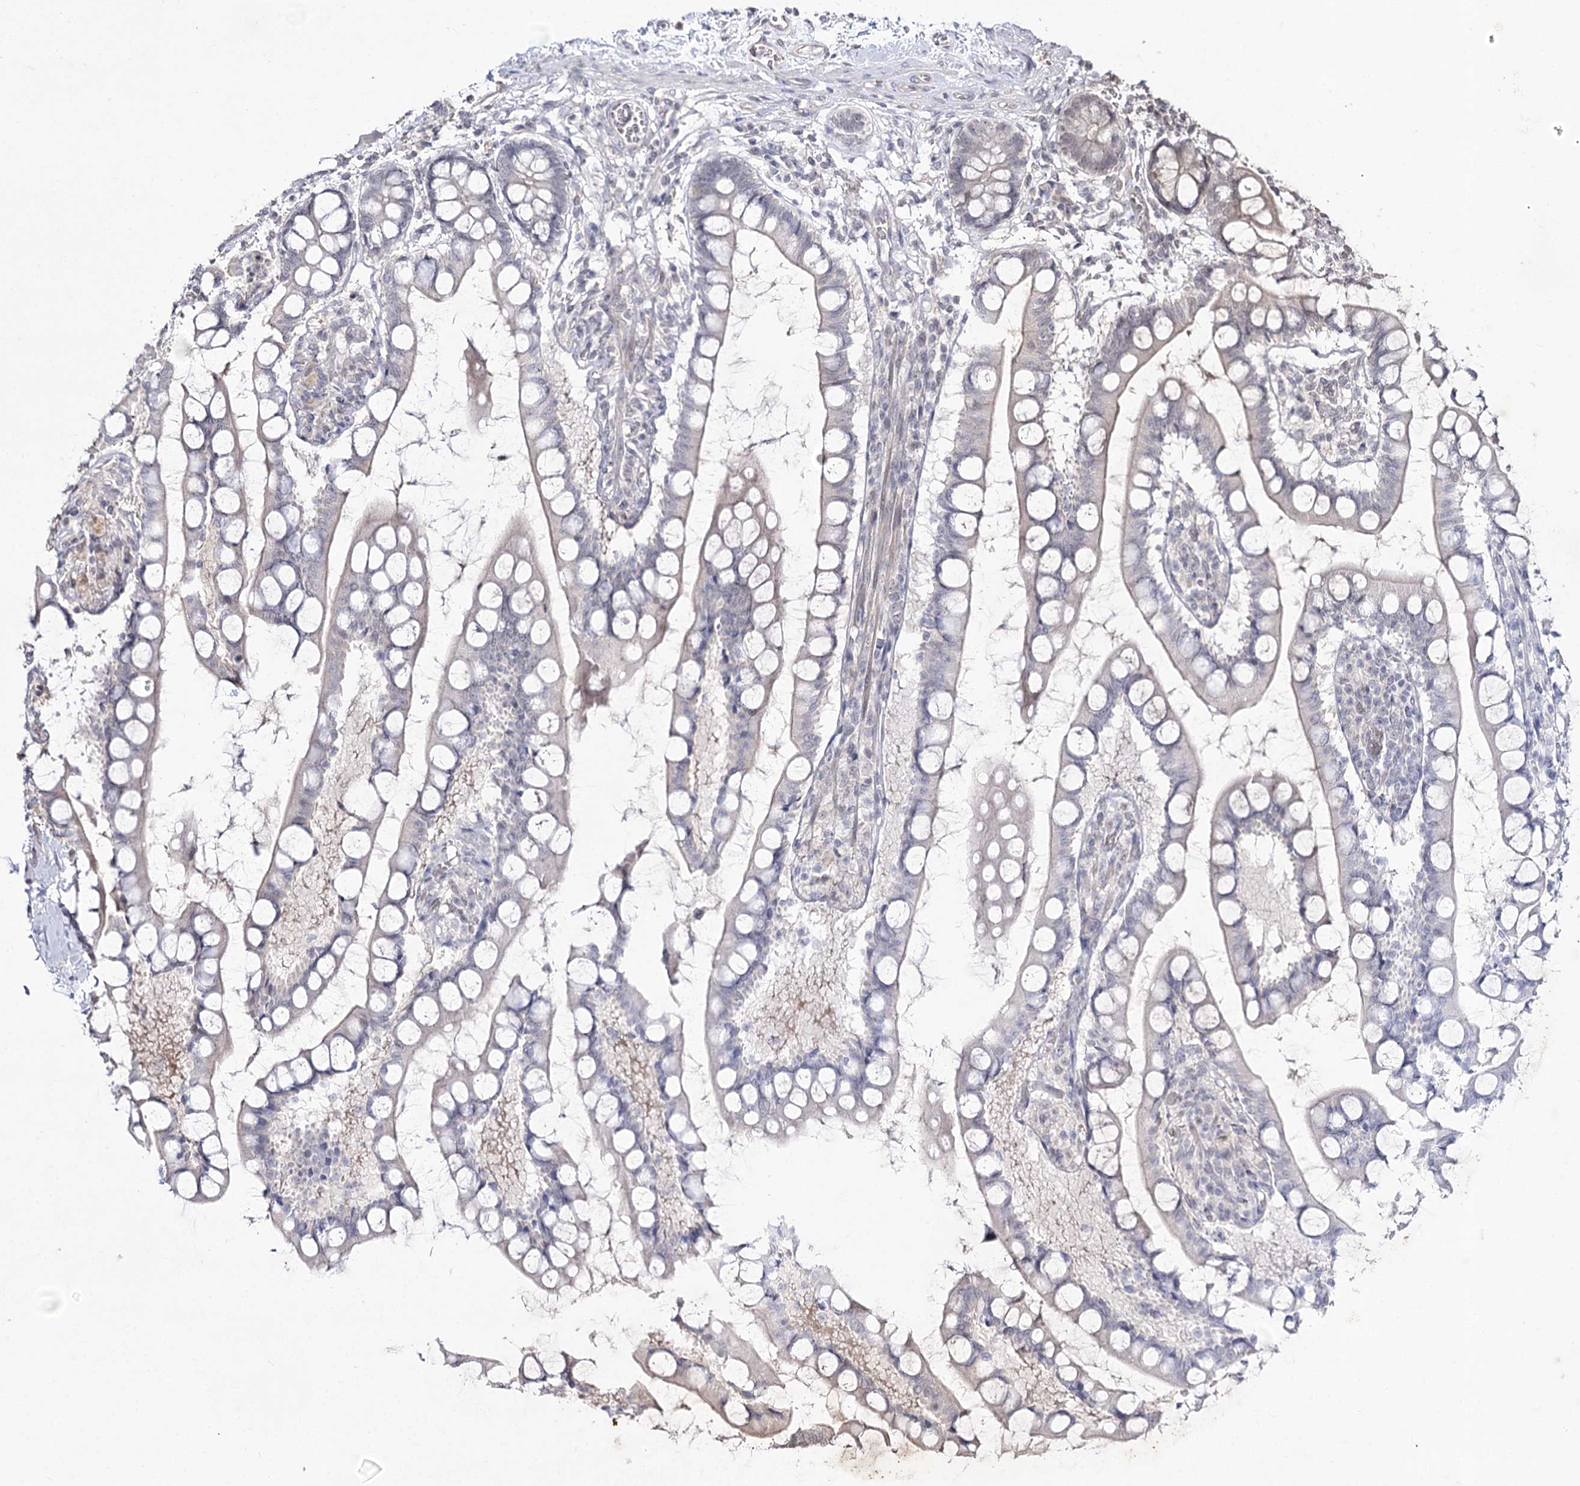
{"staining": {"intensity": "negative", "quantity": "none", "location": "none"}, "tissue": "small intestine", "cell_type": "Glandular cells", "image_type": "normal", "snomed": [{"axis": "morphology", "description": "Normal tissue, NOS"}, {"axis": "topography", "description": "Small intestine"}], "caption": "IHC photomicrograph of benign small intestine: small intestine stained with DAB demonstrates no significant protein positivity in glandular cells. (DAB (3,3'-diaminobenzidine) immunohistochemistry, high magnification).", "gene": "RRP9", "patient": {"sex": "male", "age": 52}}